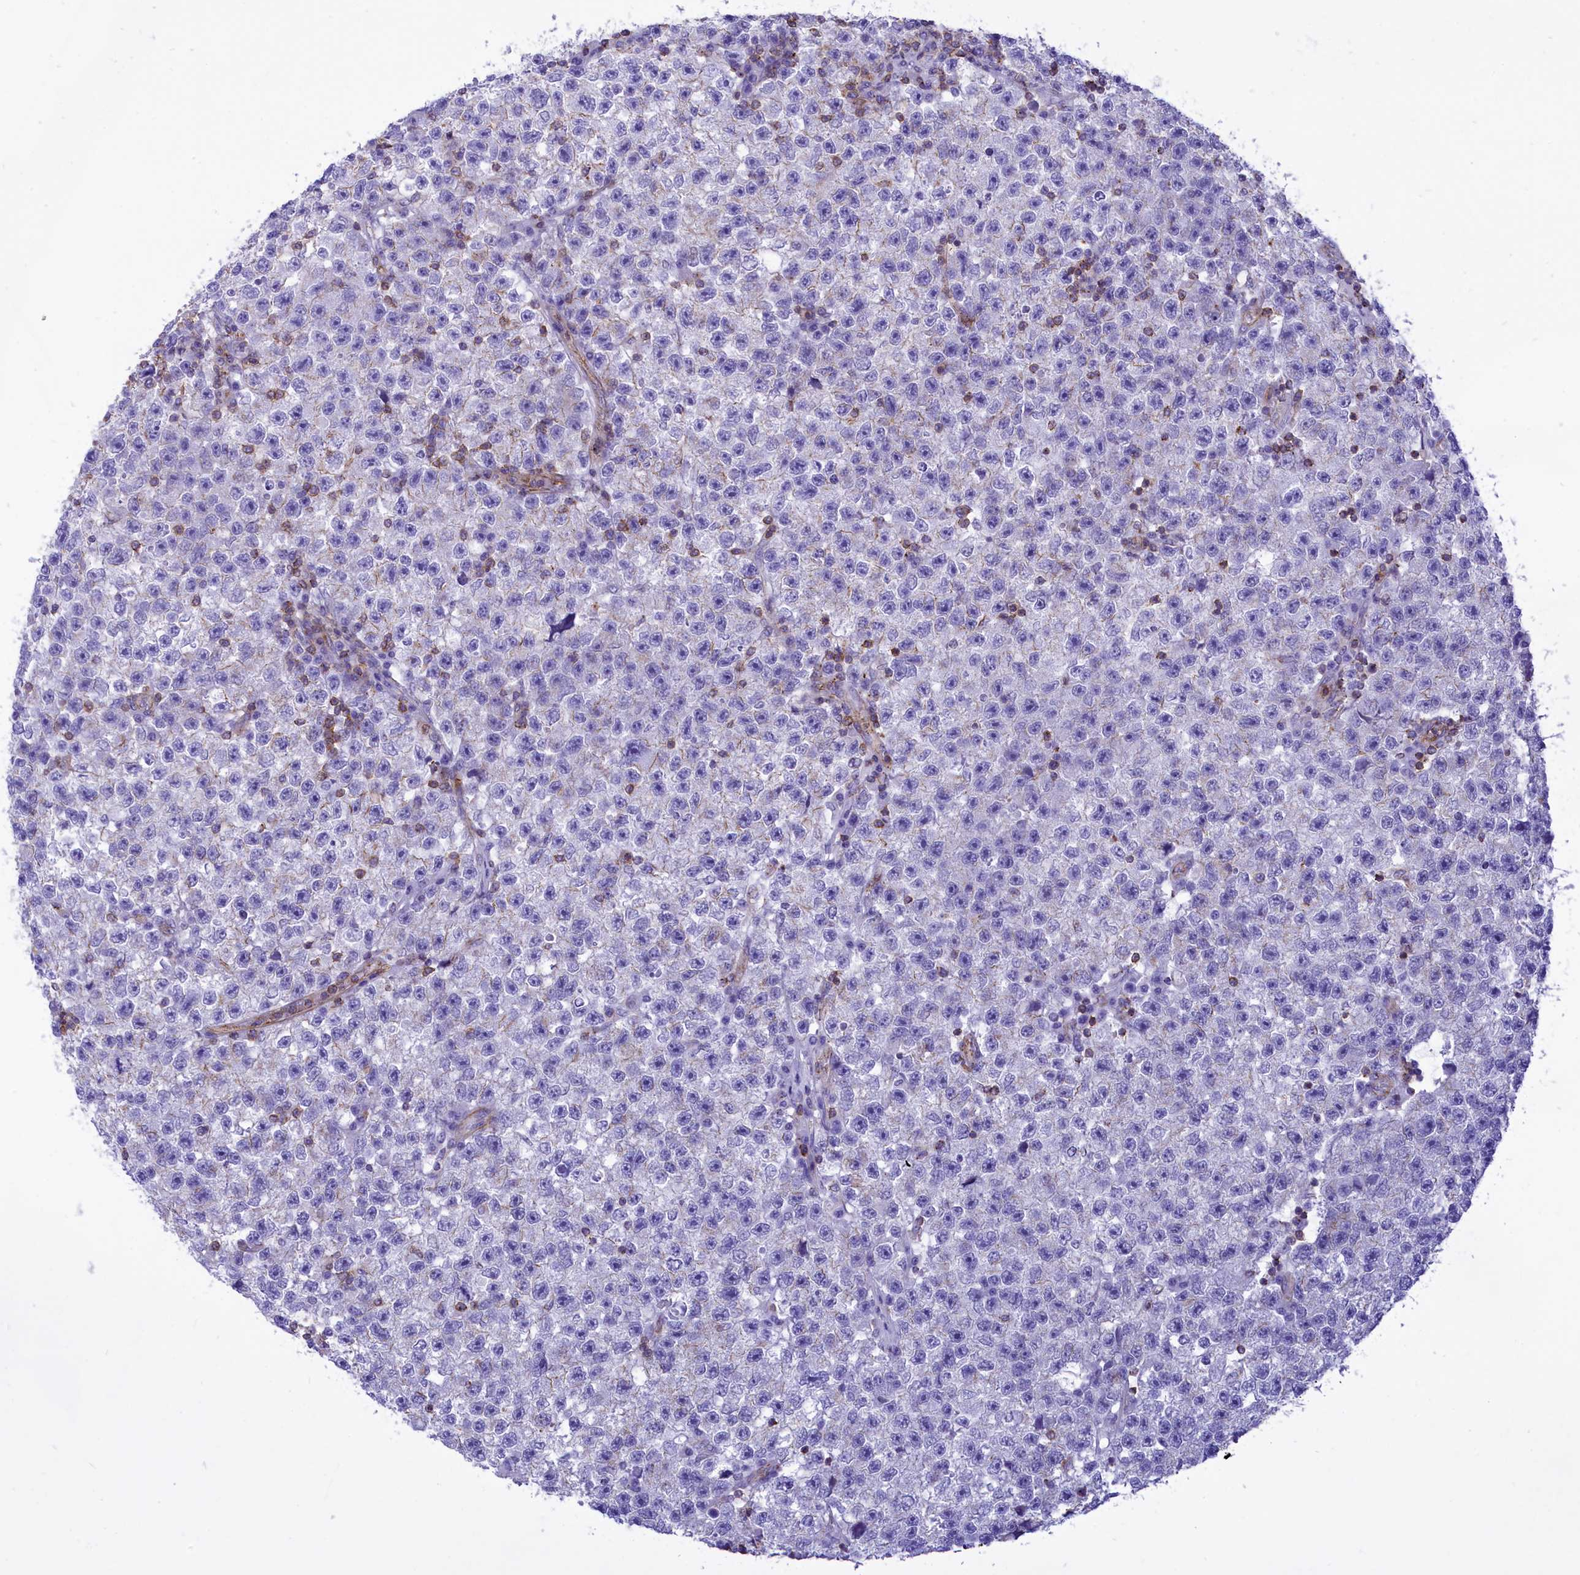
{"staining": {"intensity": "negative", "quantity": "none", "location": "none"}, "tissue": "testis cancer", "cell_type": "Tumor cells", "image_type": "cancer", "snomed": [{"axis": "morphology", "description": "Seminoma, NOS"}, {"axis": "topography", "description": "Testis"}], "caption": "Testis cancer was stained to show a protein in brown. There is no significant staining in tumor cells.", "gene": "SEPTIN9", "patient": {"sex": "male", "age": 22}}